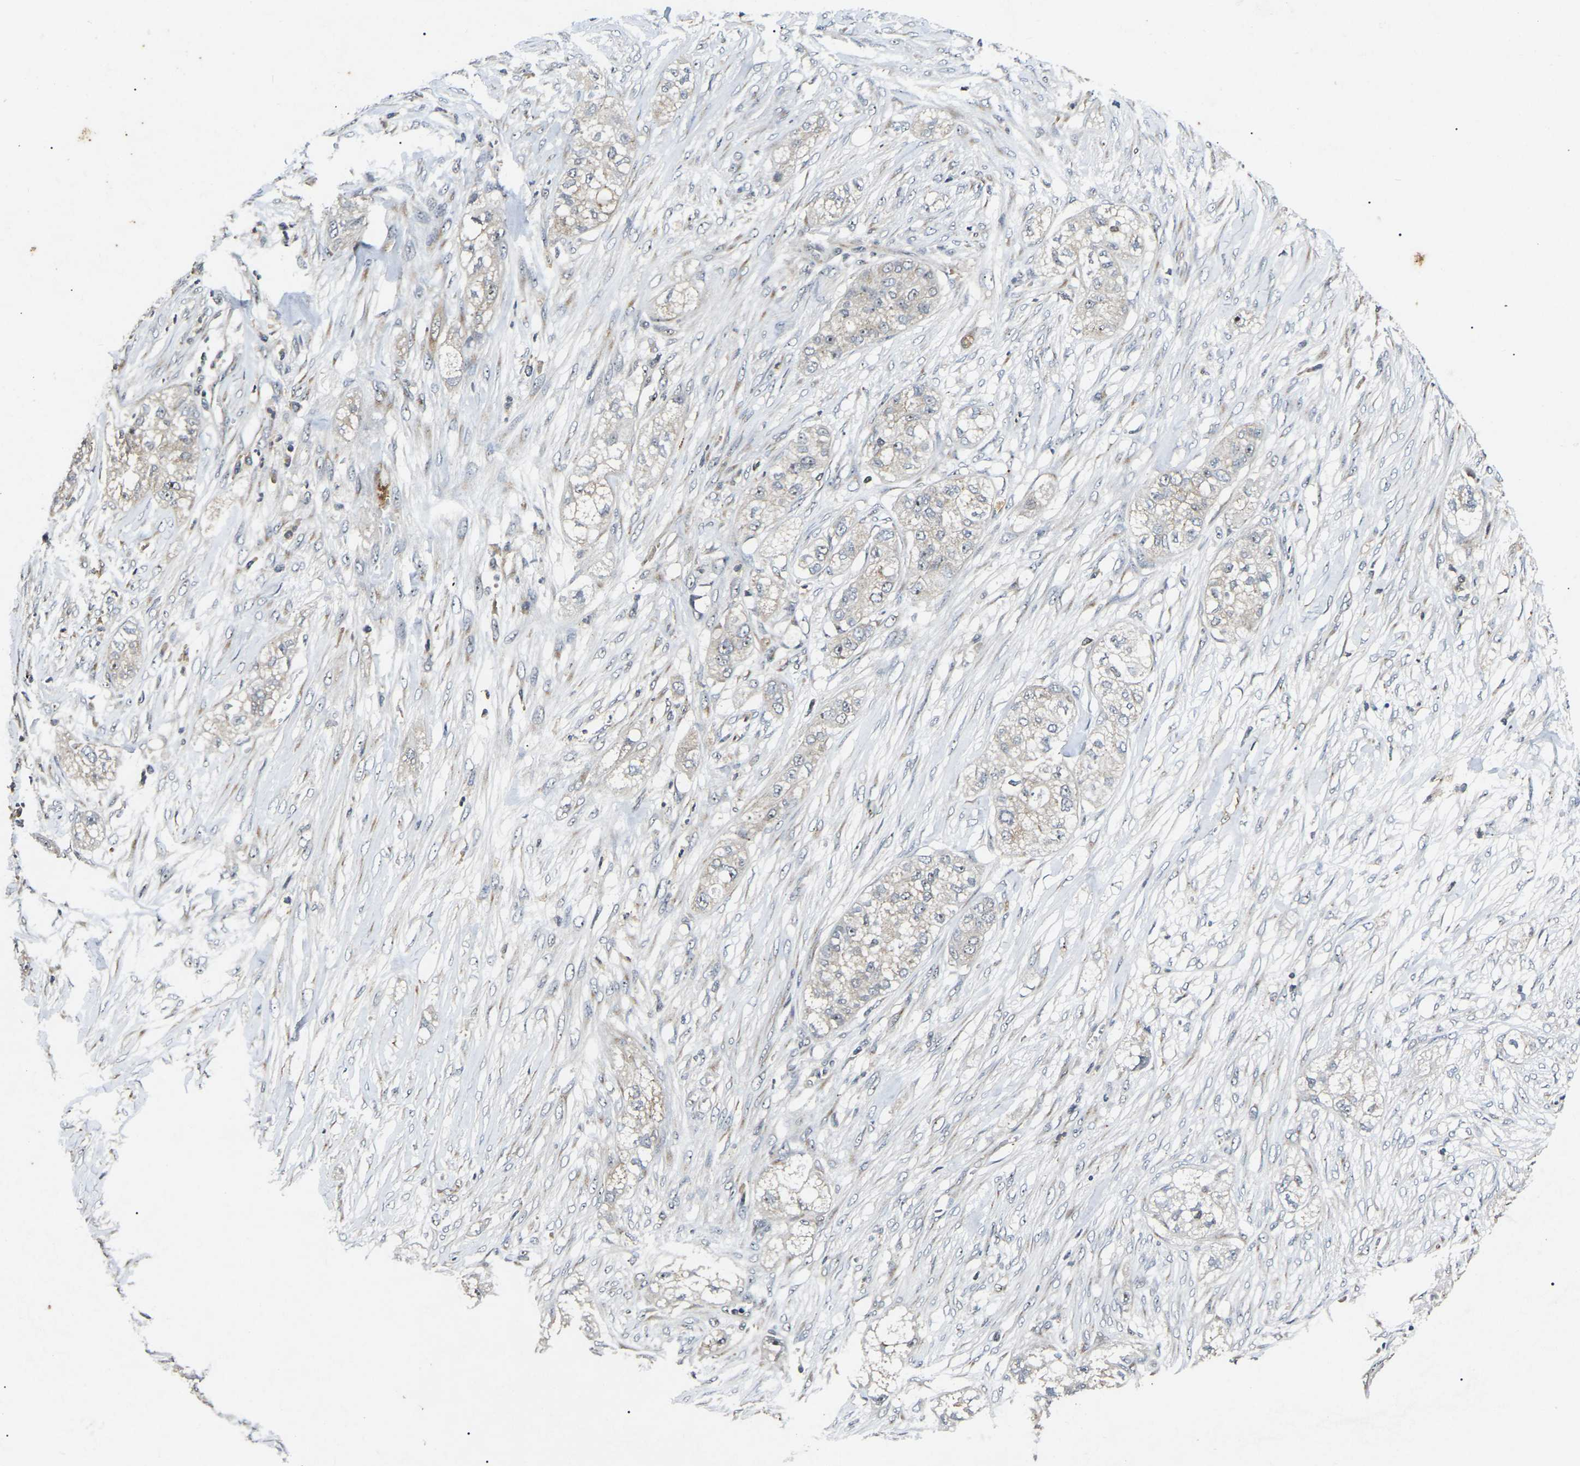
{"staining": {"intensity": "moderate", "quantity": "<25%", "location": "nuclear"}, "tissue": "pancreatic cancer", "cell_type": "Tumor cells", "image_type": "cancer", "snomed": [{"axis": "morphology", "description": "Adenocarcinoma, NOS"}, {"axis": "topography", "description": "Pancreas"}], "caption": "Protein expression analysis of human pancreatic cancer reveals moderate nuclear expression in about <25% of tumor cells.", "gene": "RBM28", "patient": {"sex": "female", "age": 78}}